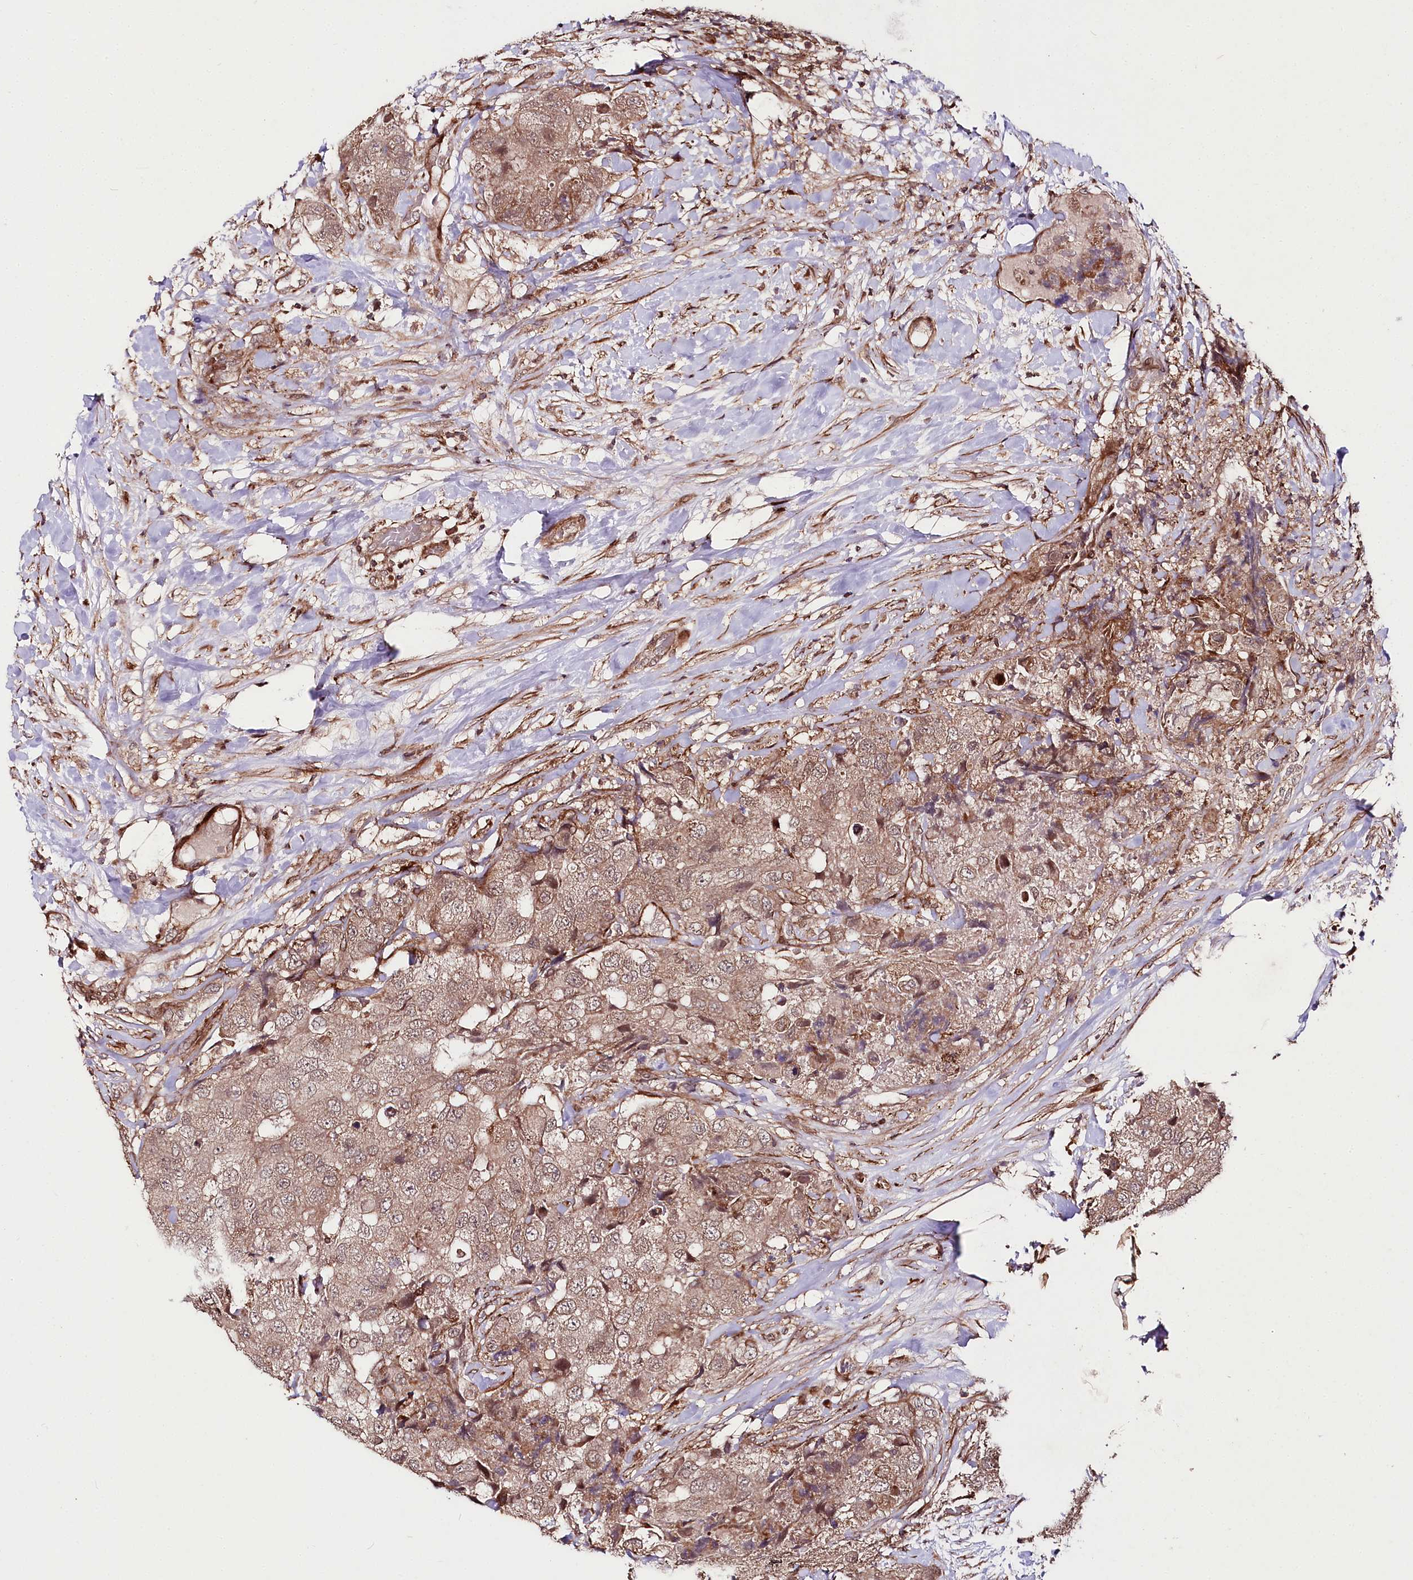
{"staining": {"intensity": "moderate", "quantity": ">75%", "location": "cytoplasmic/membranous"}, "tissue": "breast cancer", "cell_type": "Tumor cells", "image_type": "cancer", "snomed": [{"axis": "morphology", "description": "Duct carcinoma"}, {"axis": "topography", "description": "Breast"}], "caption": "Immunohistochemistry image of breast invasive ductal carcinoma stained for a protein (brown), which displays medium levels of moderate cytoplasmic/membranous expression in about >75% of tumor cells.", "gene": "PHLDB1", "patient": {"sex": "female", "age": 62}}